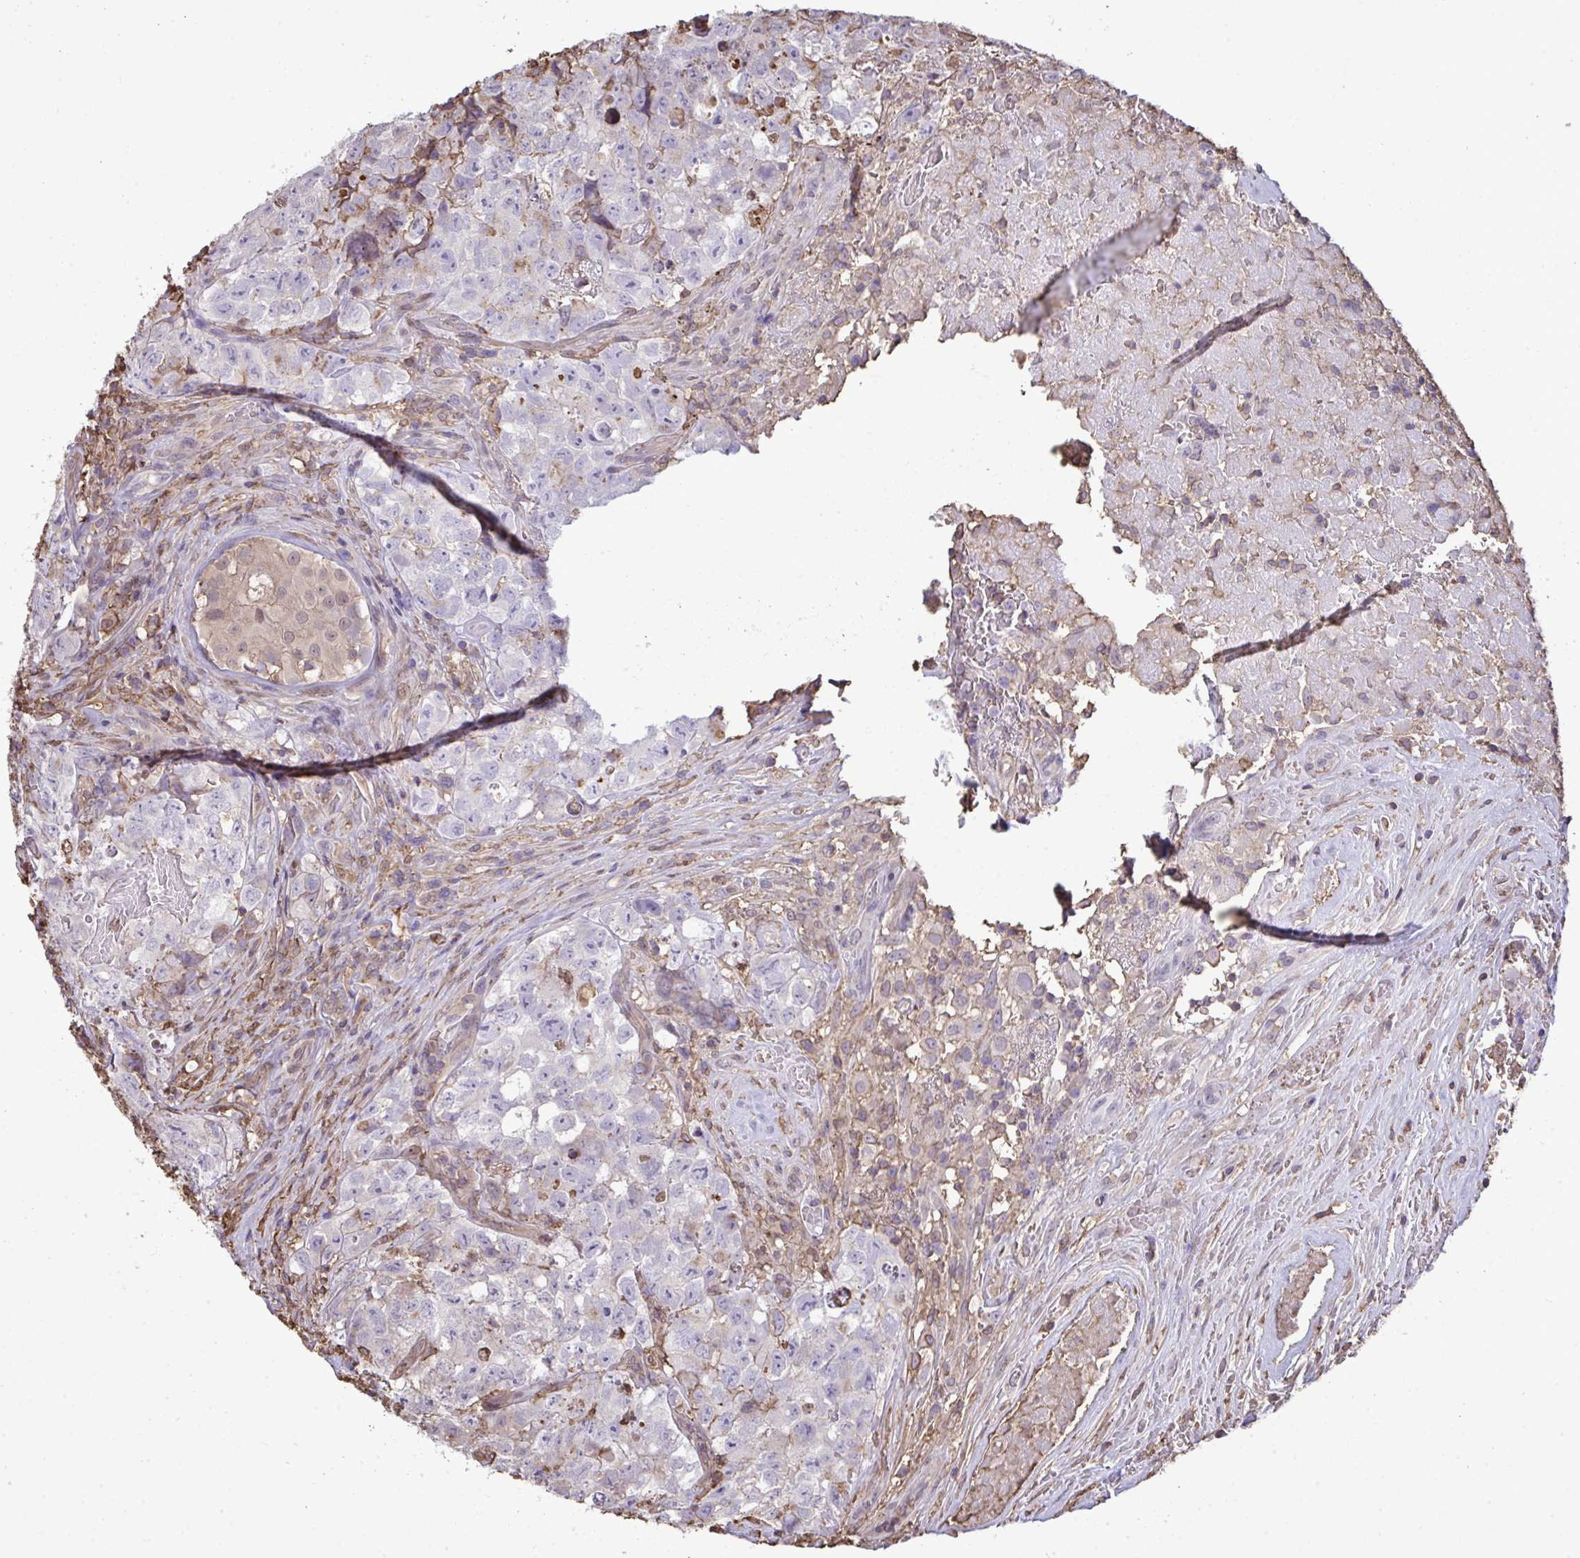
{"staining": {"intensity": "negative", "quantity": "none", "location": "none"}, "tissue": "testis cancer", "cell_type": "Tumor cells", "image_type": "cancer", "snomed": [{"axis": "morphology", "description": "Carcinoma, Embryonal, NOS"}, {"axis": "topography", "description": "Testis"}], "caption": "Immunohistochemical staining of human testis embryonal carcinoma exhibits no significant expression in tumor cells.", "gene": "ANXA5", "patient": {"sex": "male", "age": 18}}